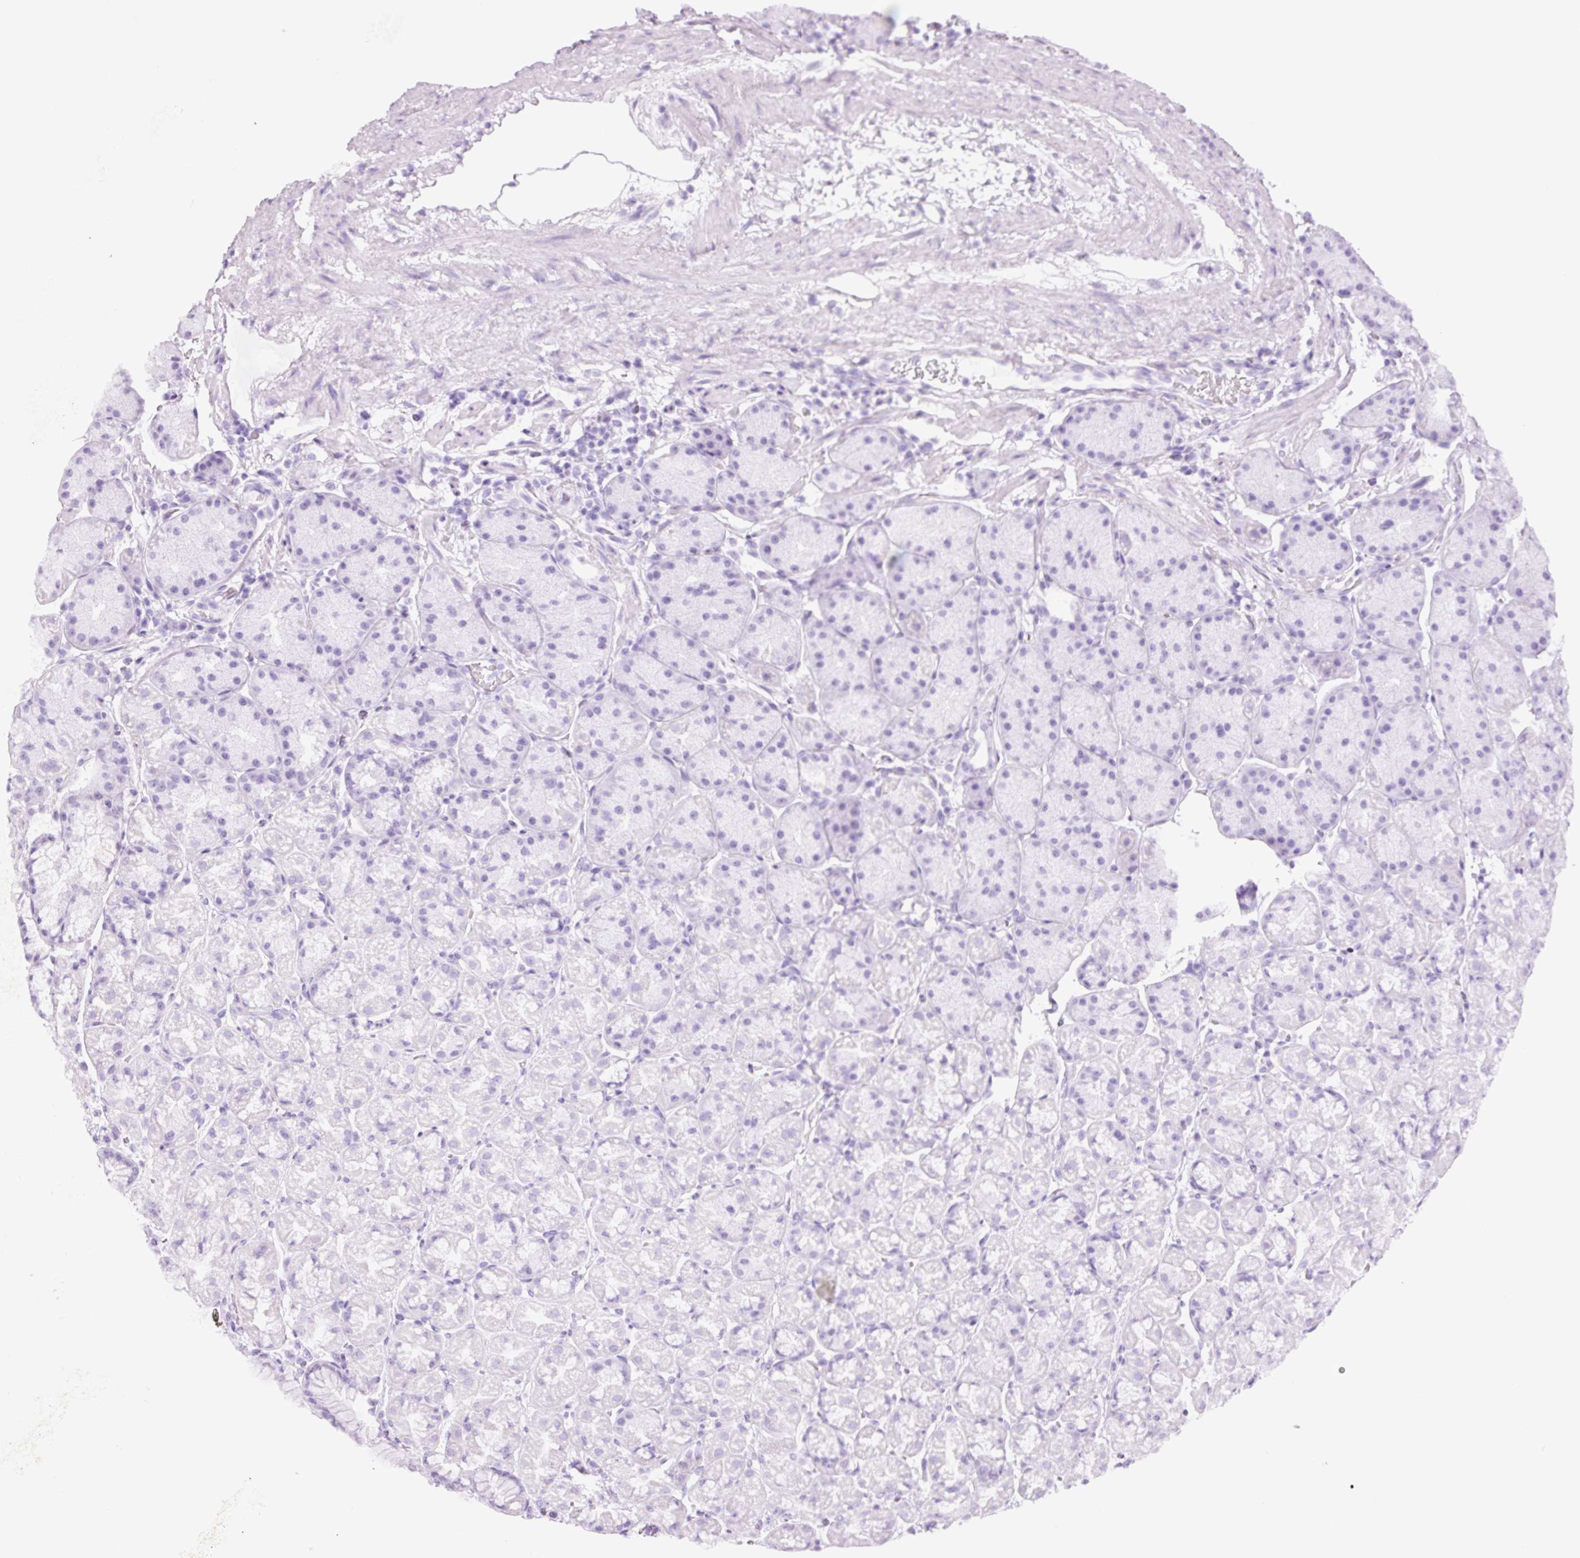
{"staining": {"intensity": "moderate", "quantity": "25%-75%", "location": "cytoplasmic/membranous"}, "tissue": "stomach", "cell_type": "Glandular cells", "image_type": "normal", "snomed": [{"axis": "morphology", "description": "Normal tissue, NOS"}, {"axis": "topography", "description": "Stomach, lower"}], "caption": "Immunohistochemistry (IHC) of unremarkable human stomach shows medium levels of moderate cytoplasmic/membranous staining in approximately 25%-75% of glandular cells.", "gene": "OXER1", "patient": {"sex": "male", "age": 67}}